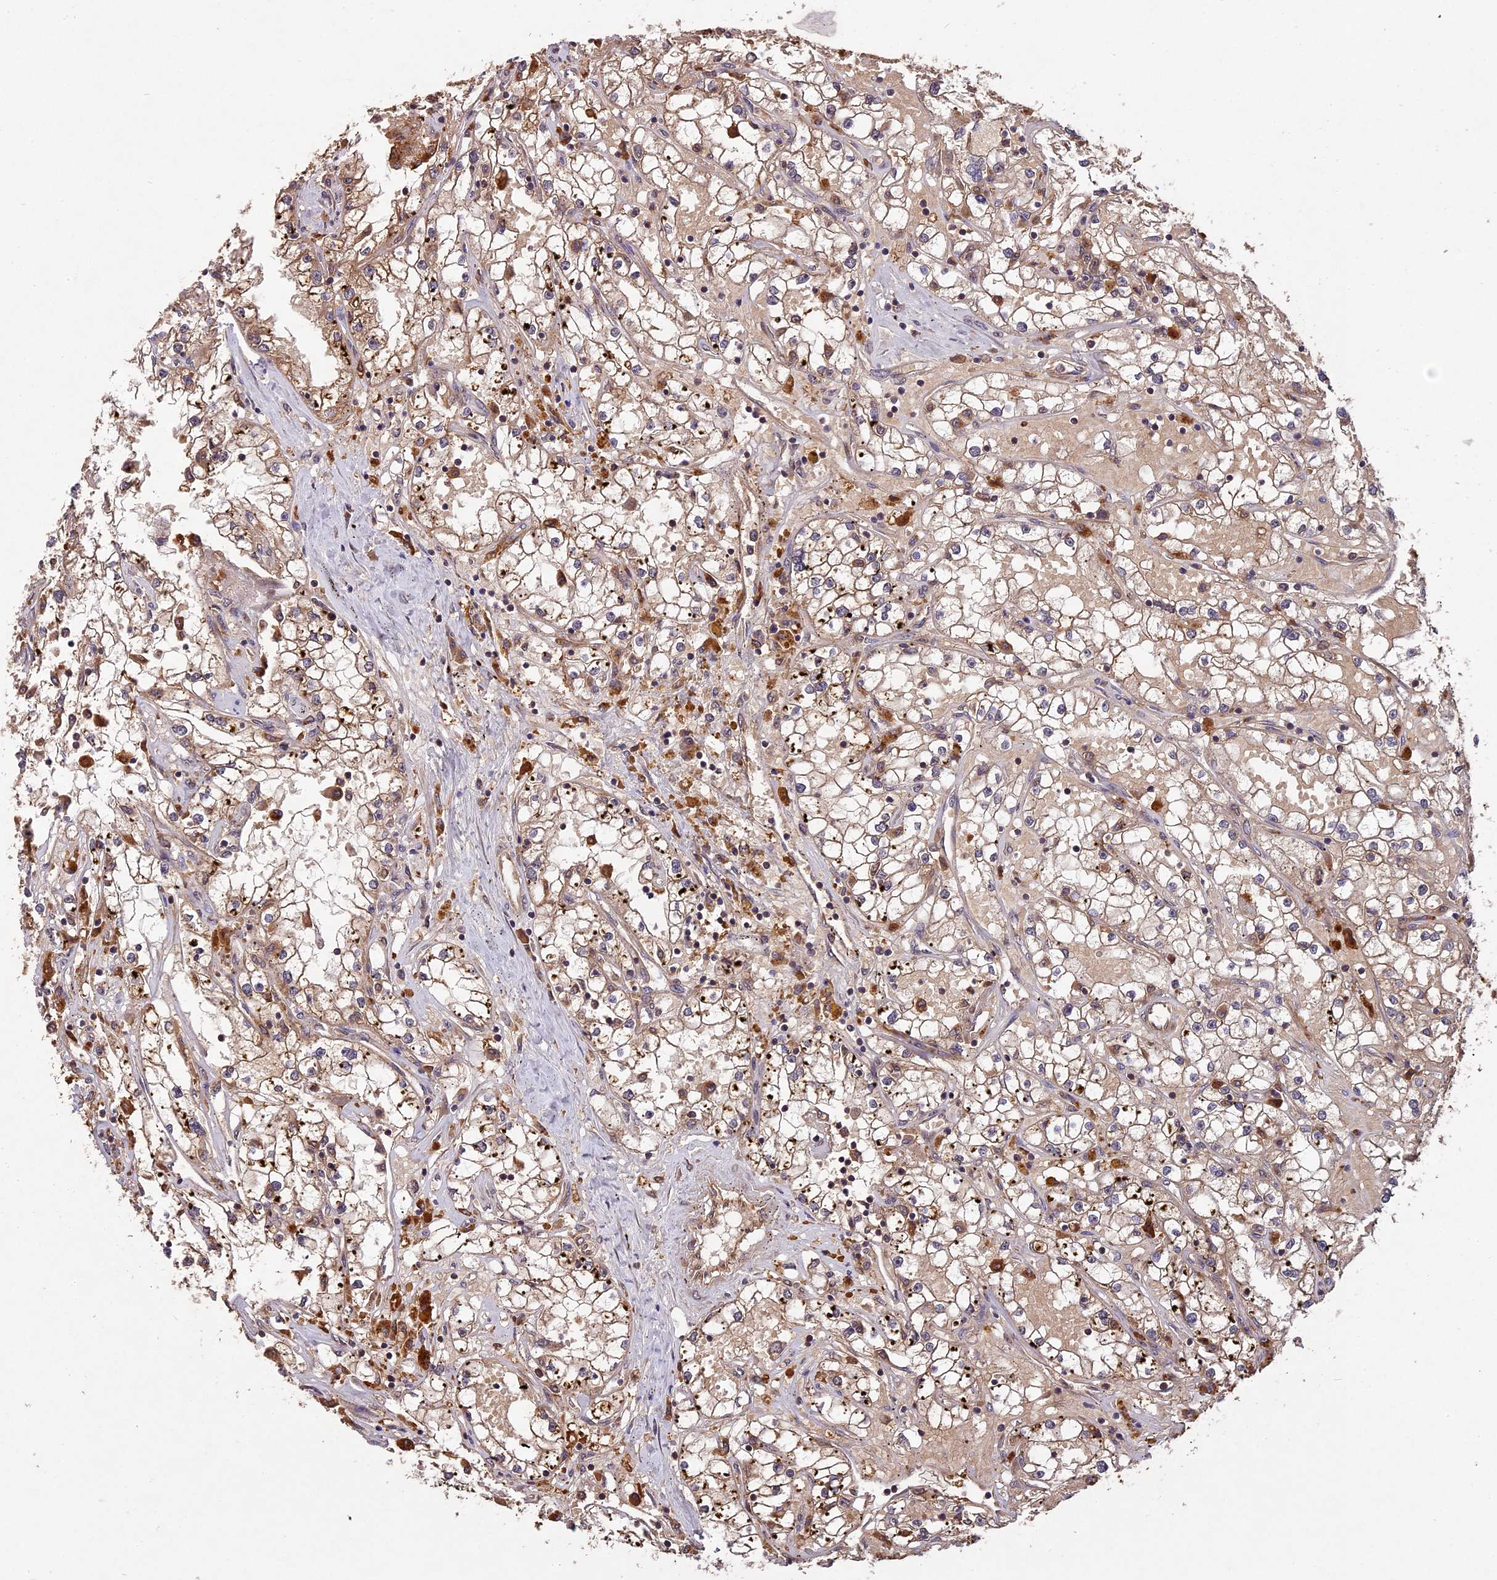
{"staining": {"intensity": "weak", "quantity": ">75%", "location": "cytoplasmic/membranous"}, "tissue": "renal cancer", "cell_type": "Tumor cells", "image_type": "cancer", "snomed": [{"axis": "morphology", "description": "Adenocarcinoma, NOS"}, {"axis": "topography", "description": "Kidney"}], "caption": "Immunohistochemistry image of neoplastic tissue: human renal cancer stained using IHC displays low levels of weak protein expression localized specifically in the cytoplasmic/membranous of tumor cells, appearing as a cytoplasmic/membranous brown color.", "gene": "CHAC1", "patient": {"sex": "male", "age": 56}}